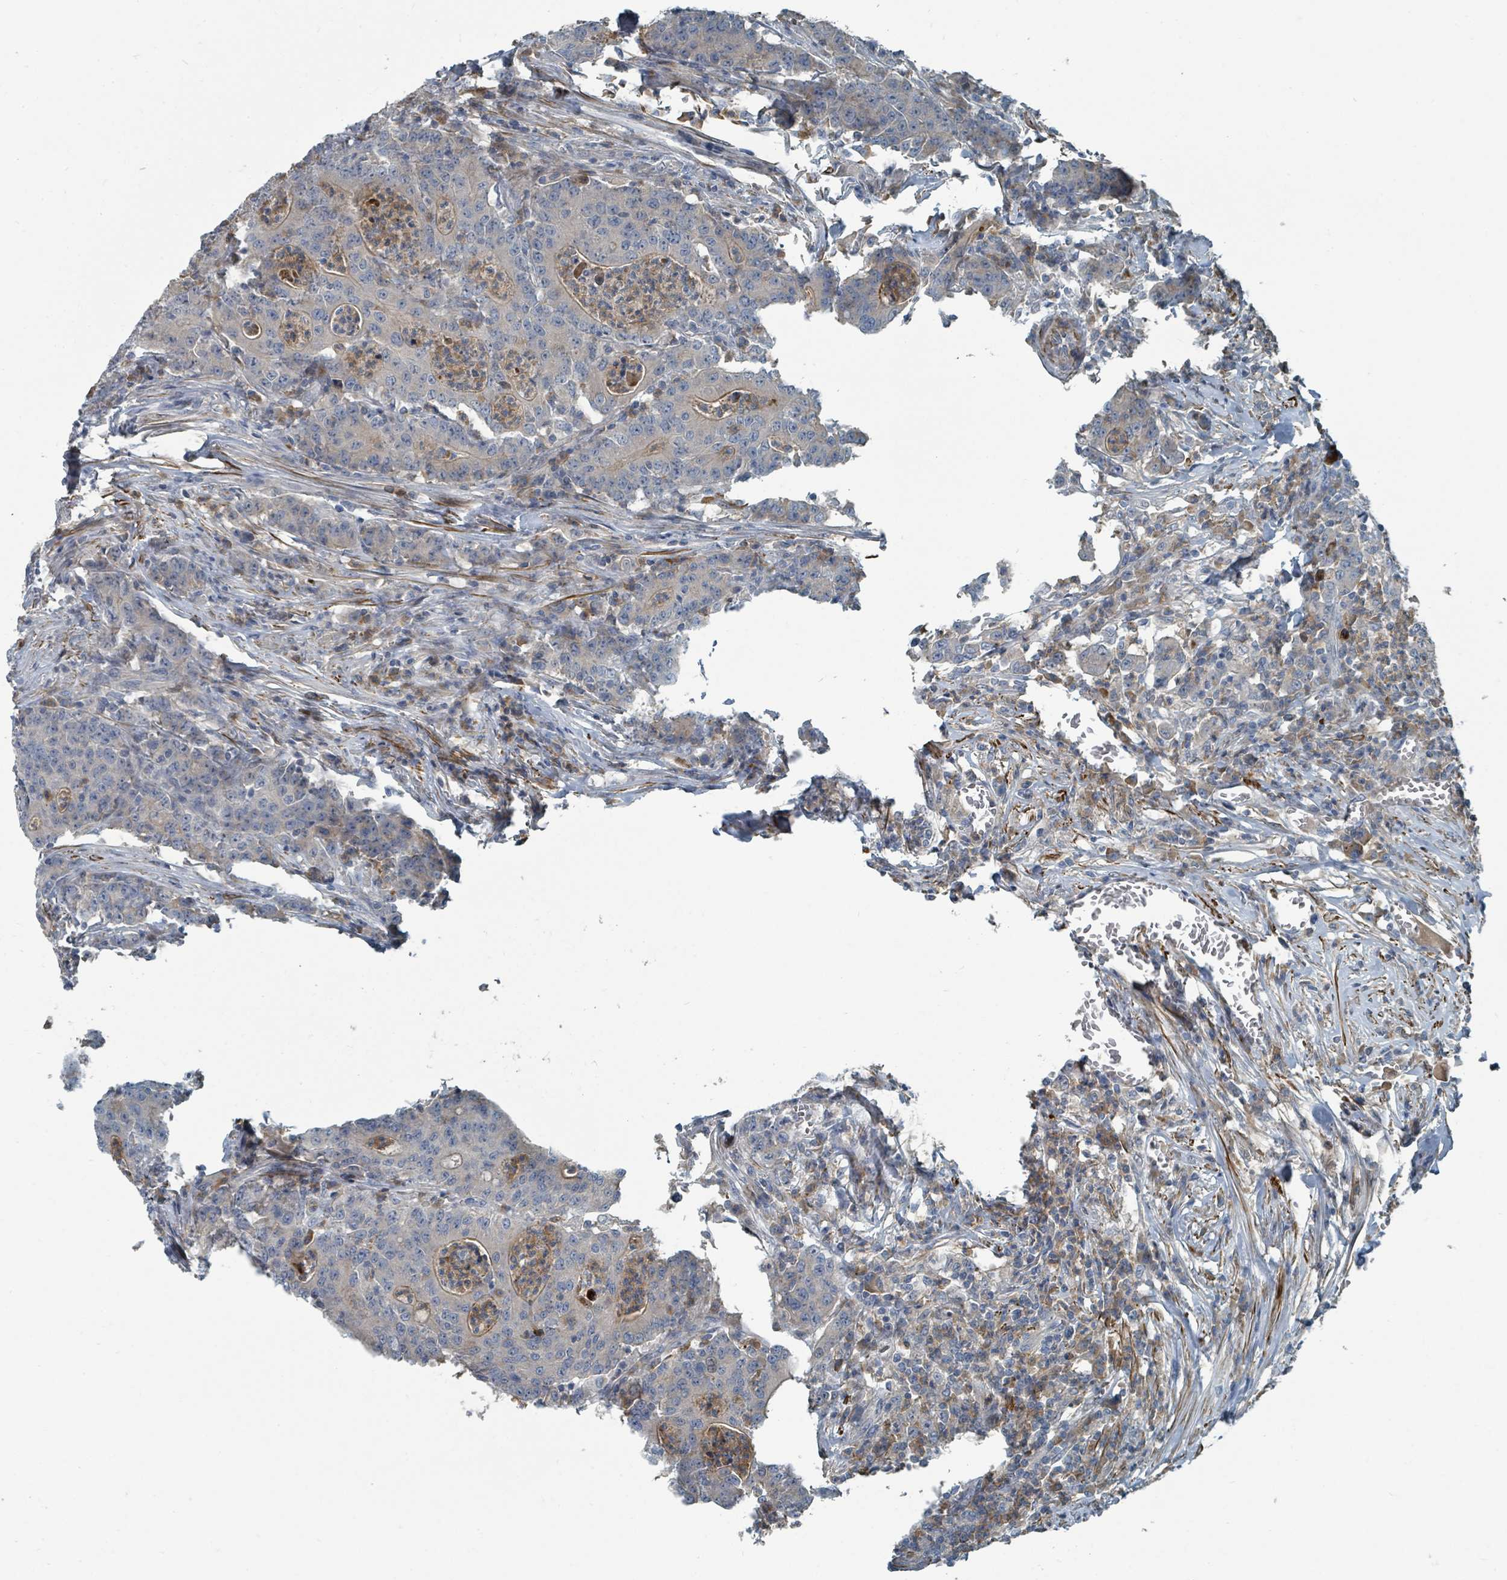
{"staining": {"intensity": "negative", "quantity": "none", "location": "none"}, "tissue": "colorectal cancer", "cell_type": "Tumor cells", "image_type": "cancer", "snomed": [{"axis": "morphology", "description": "Adenocarcinoma, NOS"}, {"axis": "topography", "description": "Colon"}], "caption": "Photomicrograph shows no protein expression in tumor cells of colorectal cancer tissue. (Brightfield microscopy of DAB IHC at high magnification).", "gene": "SLC44A5", "patient": {"sex": "male", "age": 83}}